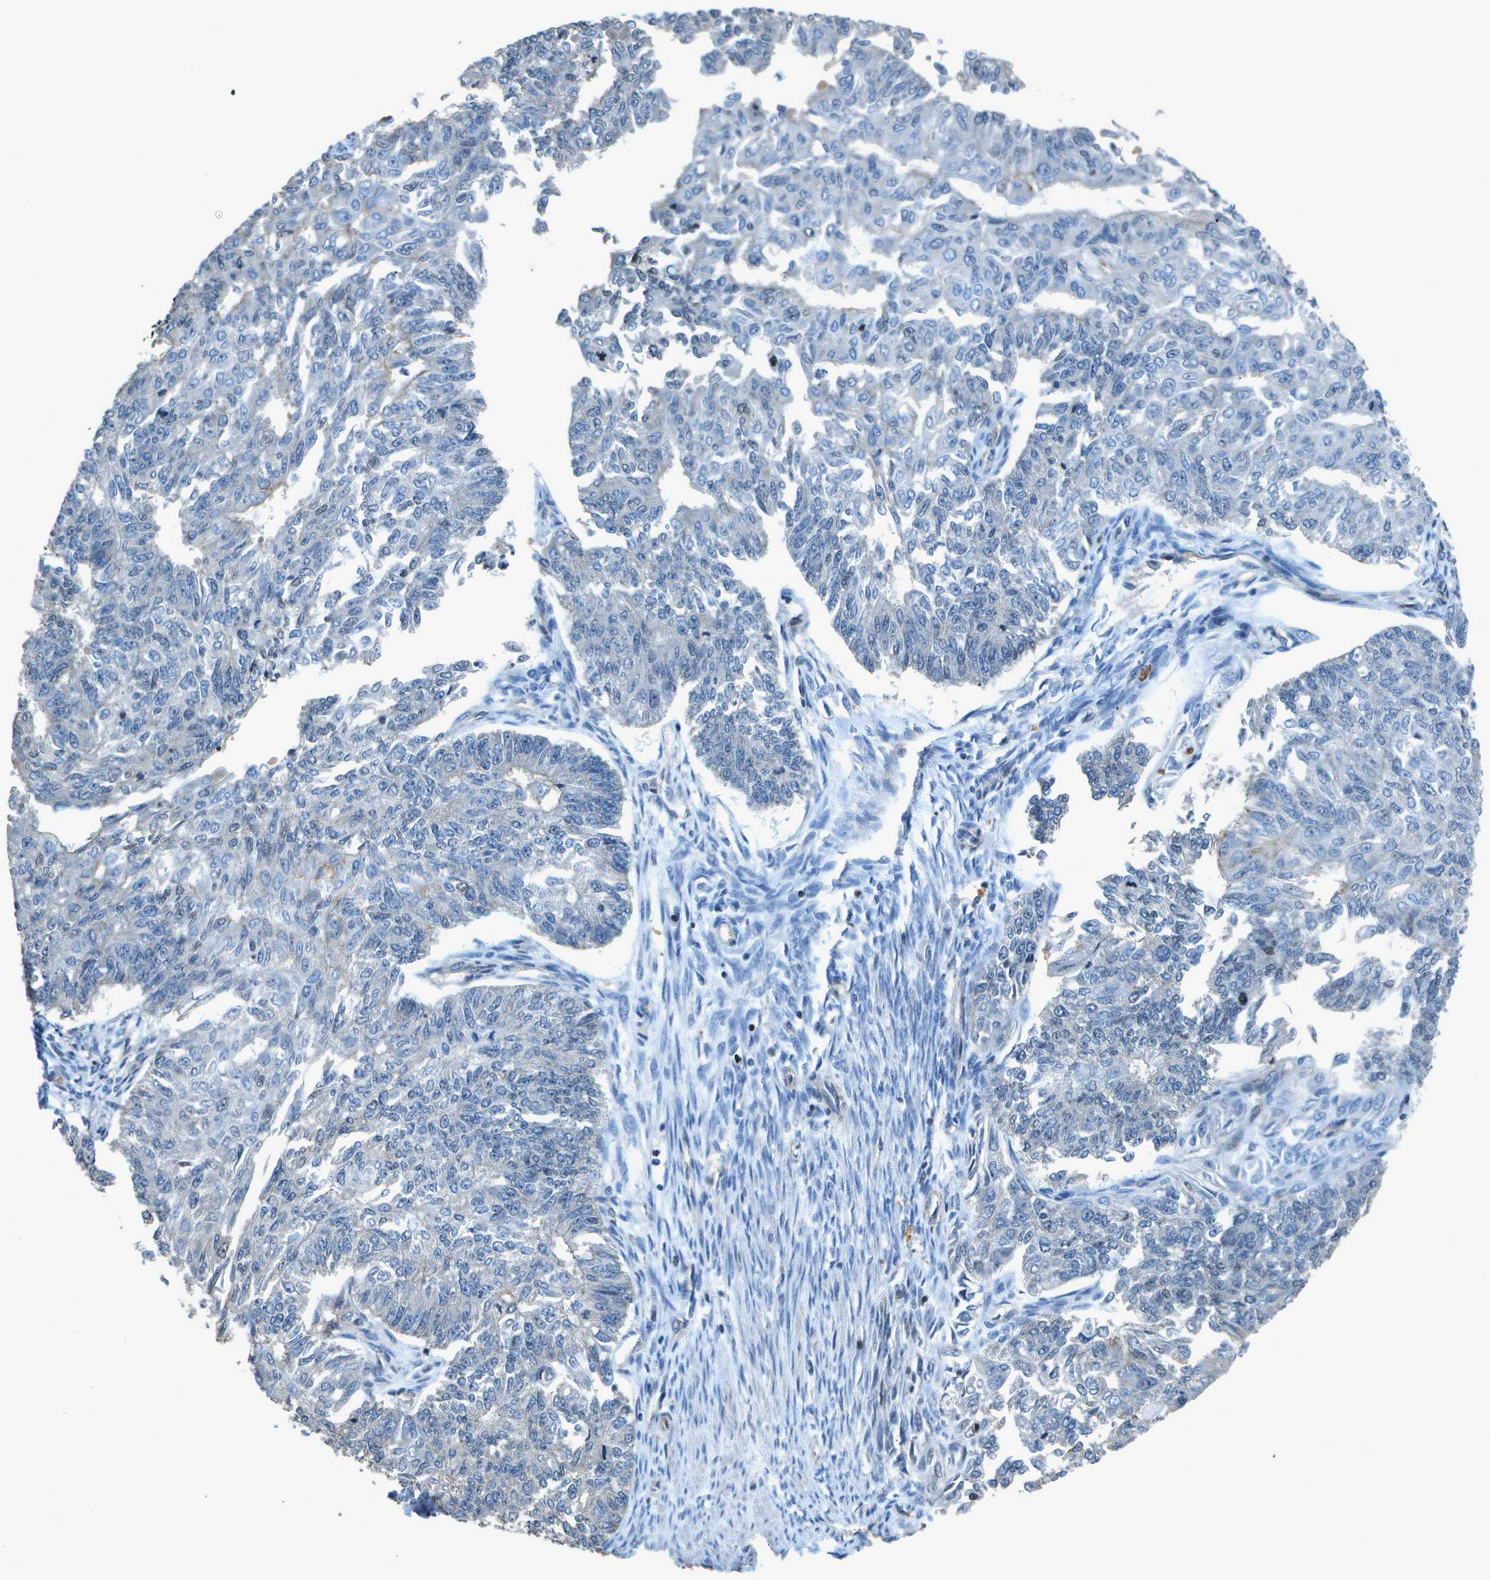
{"staining": {"intensity": "negative", "quantity": "none", "location": "none"}, "tissue": "endometrial cancer", "cell_type": "Tumor cells", "image_type": "cancer", "snomed": [{"axis": "morphology", "description": "Adenocarcinoma, NOS"}, {"axis": "topography", "description": "Endometrium"}], "caption": "Immunohistochemistry image of endometrial cancer (adenocarcinoma) stained for a protein (brown), which demonstrates no expression in tumor cells. (Immunohistochemistry, brightfield microscopy, high magnification).", "gene": "PDLIM1", "patient": {"sex": "female", "age": 32}}